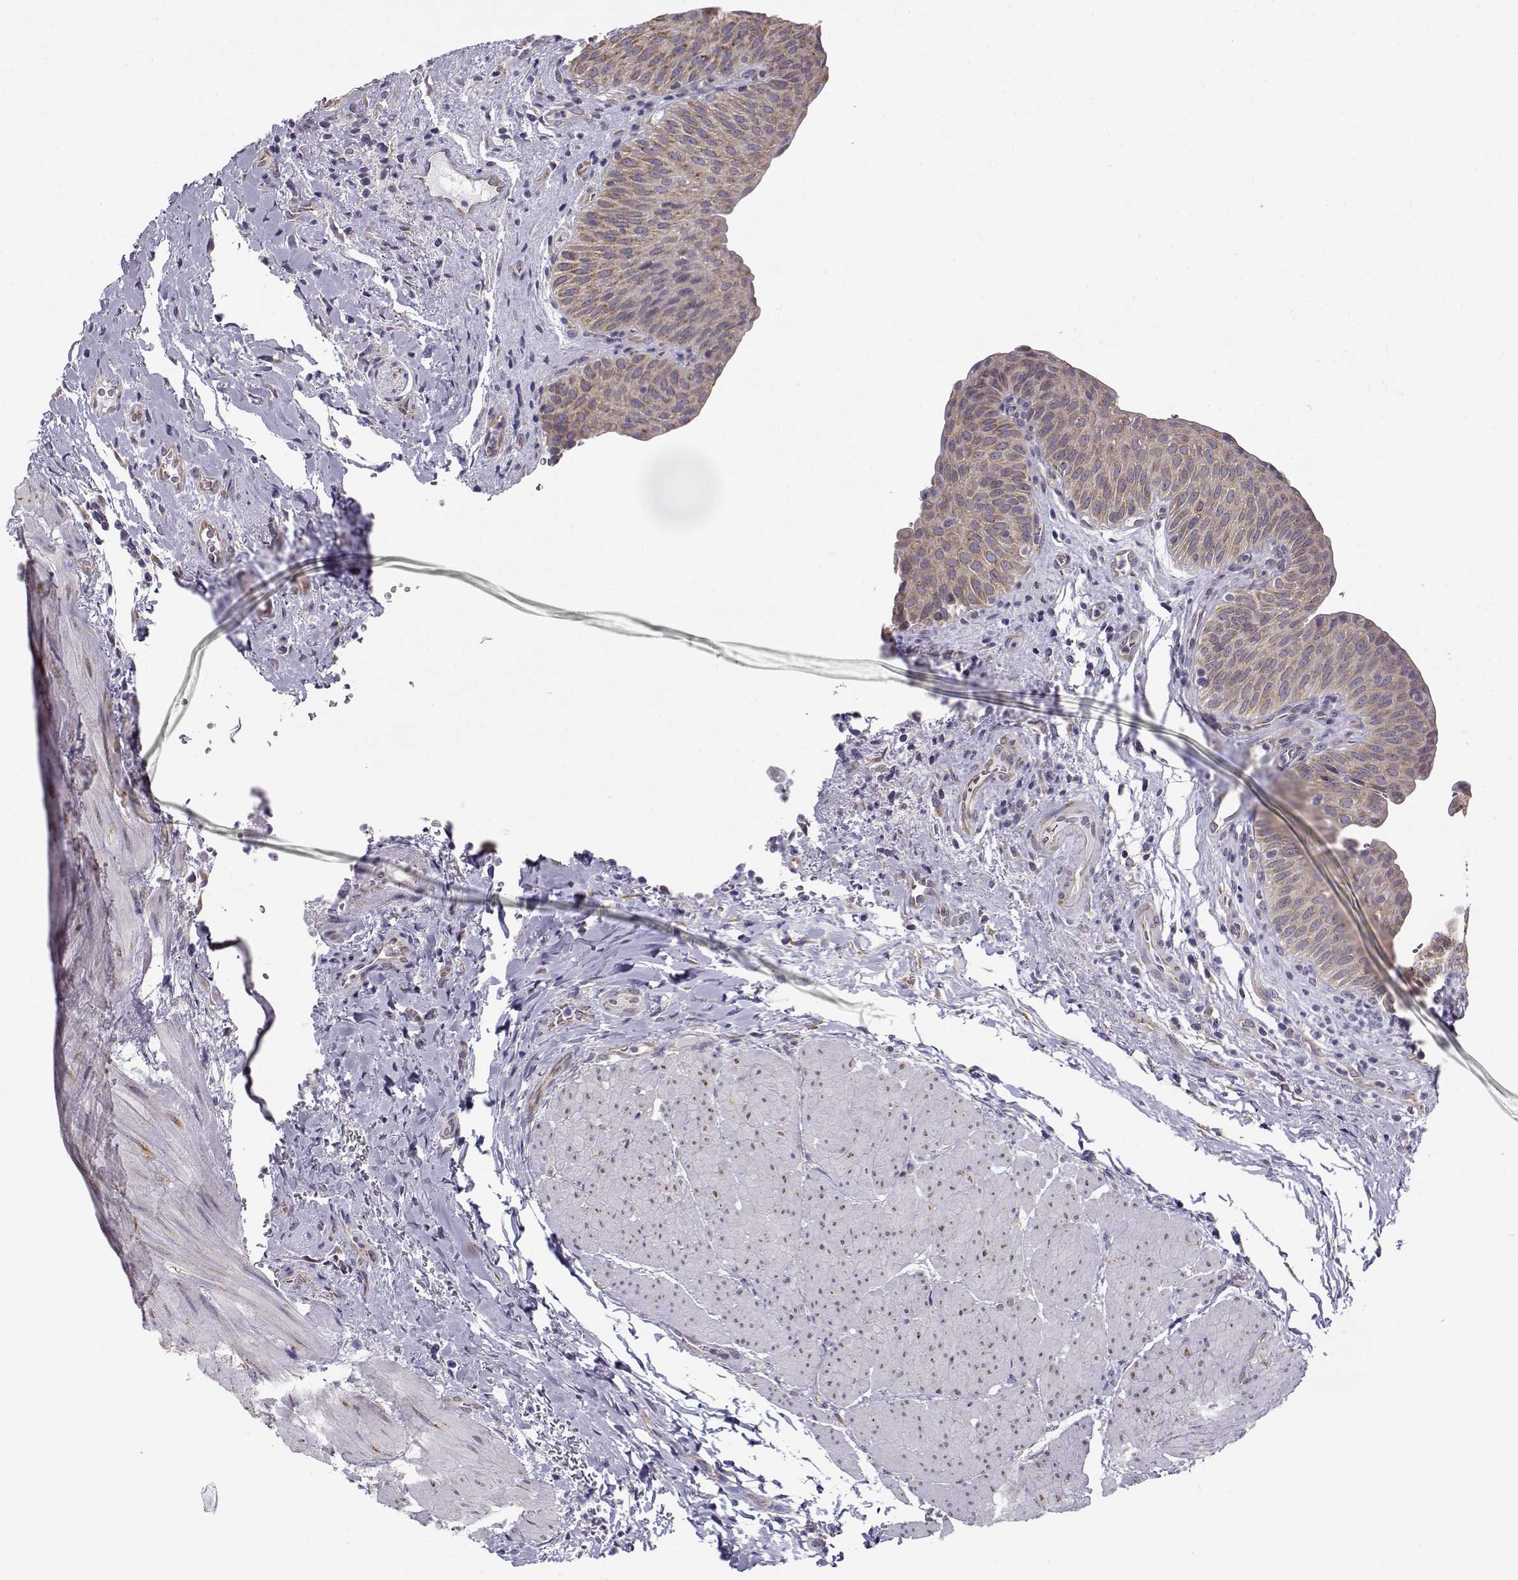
{"staining": {"intensity": "moderate", "quantity": ">75%", "location": "cytoplasmic/membranous"}, "tissue": "urinary bladder", "cell_type": "Urothelial cells", "image_type": "normal", "snomed": [{"axis": "morphology", "description": "Normal tissue, NOS"}, {"axis": "topography", "description": "Urinary bladder"}], "caption": "A brown stain labels moderate cytoplasmic/membranous expression of a protein in urothelial cells of unremarkable human urinary bladder. The staining was performed using DAB (3,3'-diaminobenzidine), with brown indicating positive protein expression. Nuclei are stained blue with hematoxylin.", "gene": "BEND6", "patient": {"sex": "male", "age": 66}}